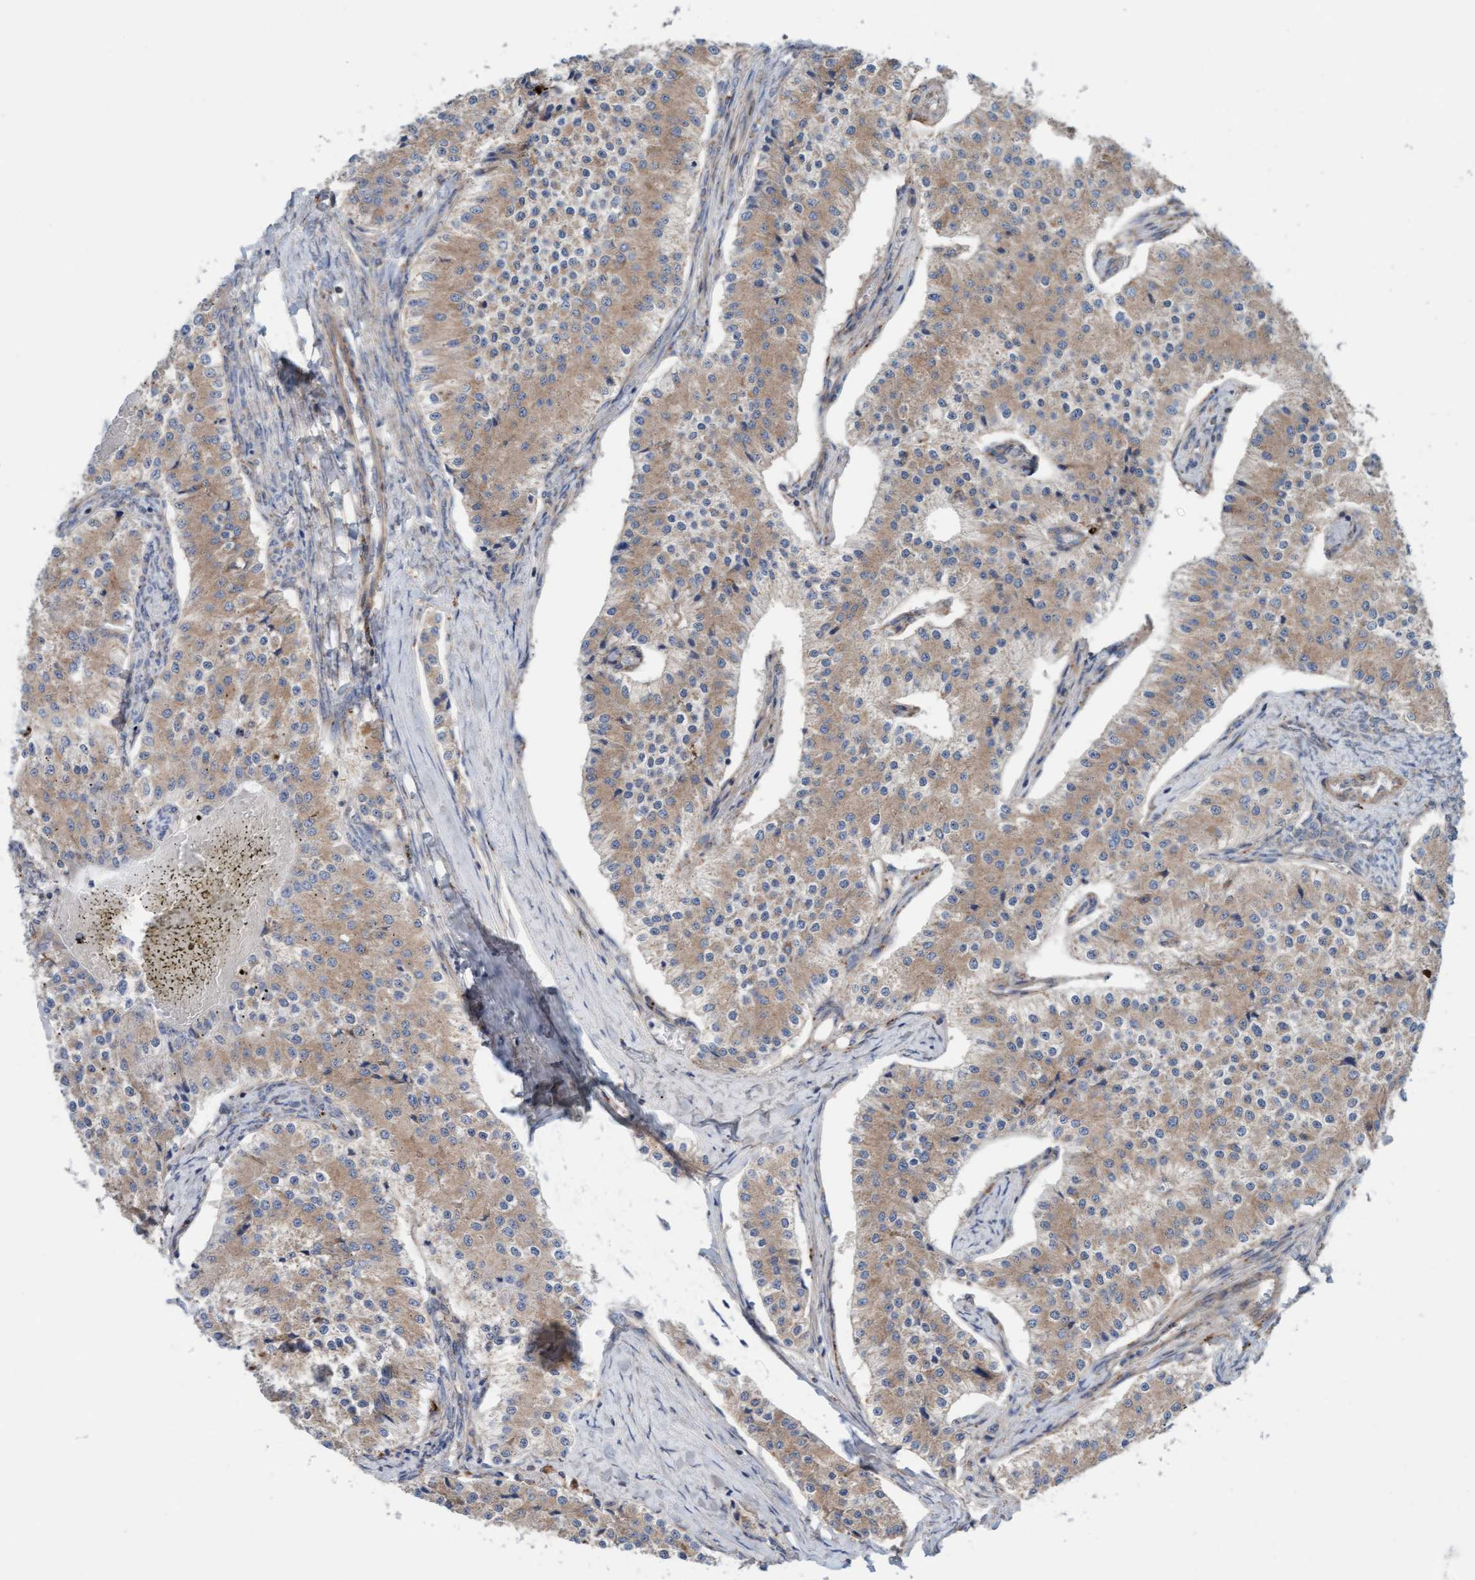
{"staining": {"intensity": "moderate", "quantity": ">75%", "location": "cytoplasmic/membranous"}, "tissue": "carcinoid", "cell_type": "Tumor cells", "image_type": "cancer", "snomed": [{"axis": "morphology", "description": "Carcinoid, malignant, NOS"}, {"axis": "topography", "description": "Colon"}], "caption": "Immunohistochemistry (IHC) histopathology image of carcinoid (malignant) stained for a protein (brown), which exhibits medium levels of moderate cytoplasmic/membranous positivity in about >75% of tumor cells.", "gene": "CDK5RAP3", "patient": {"sex": "female", "age": 52}}